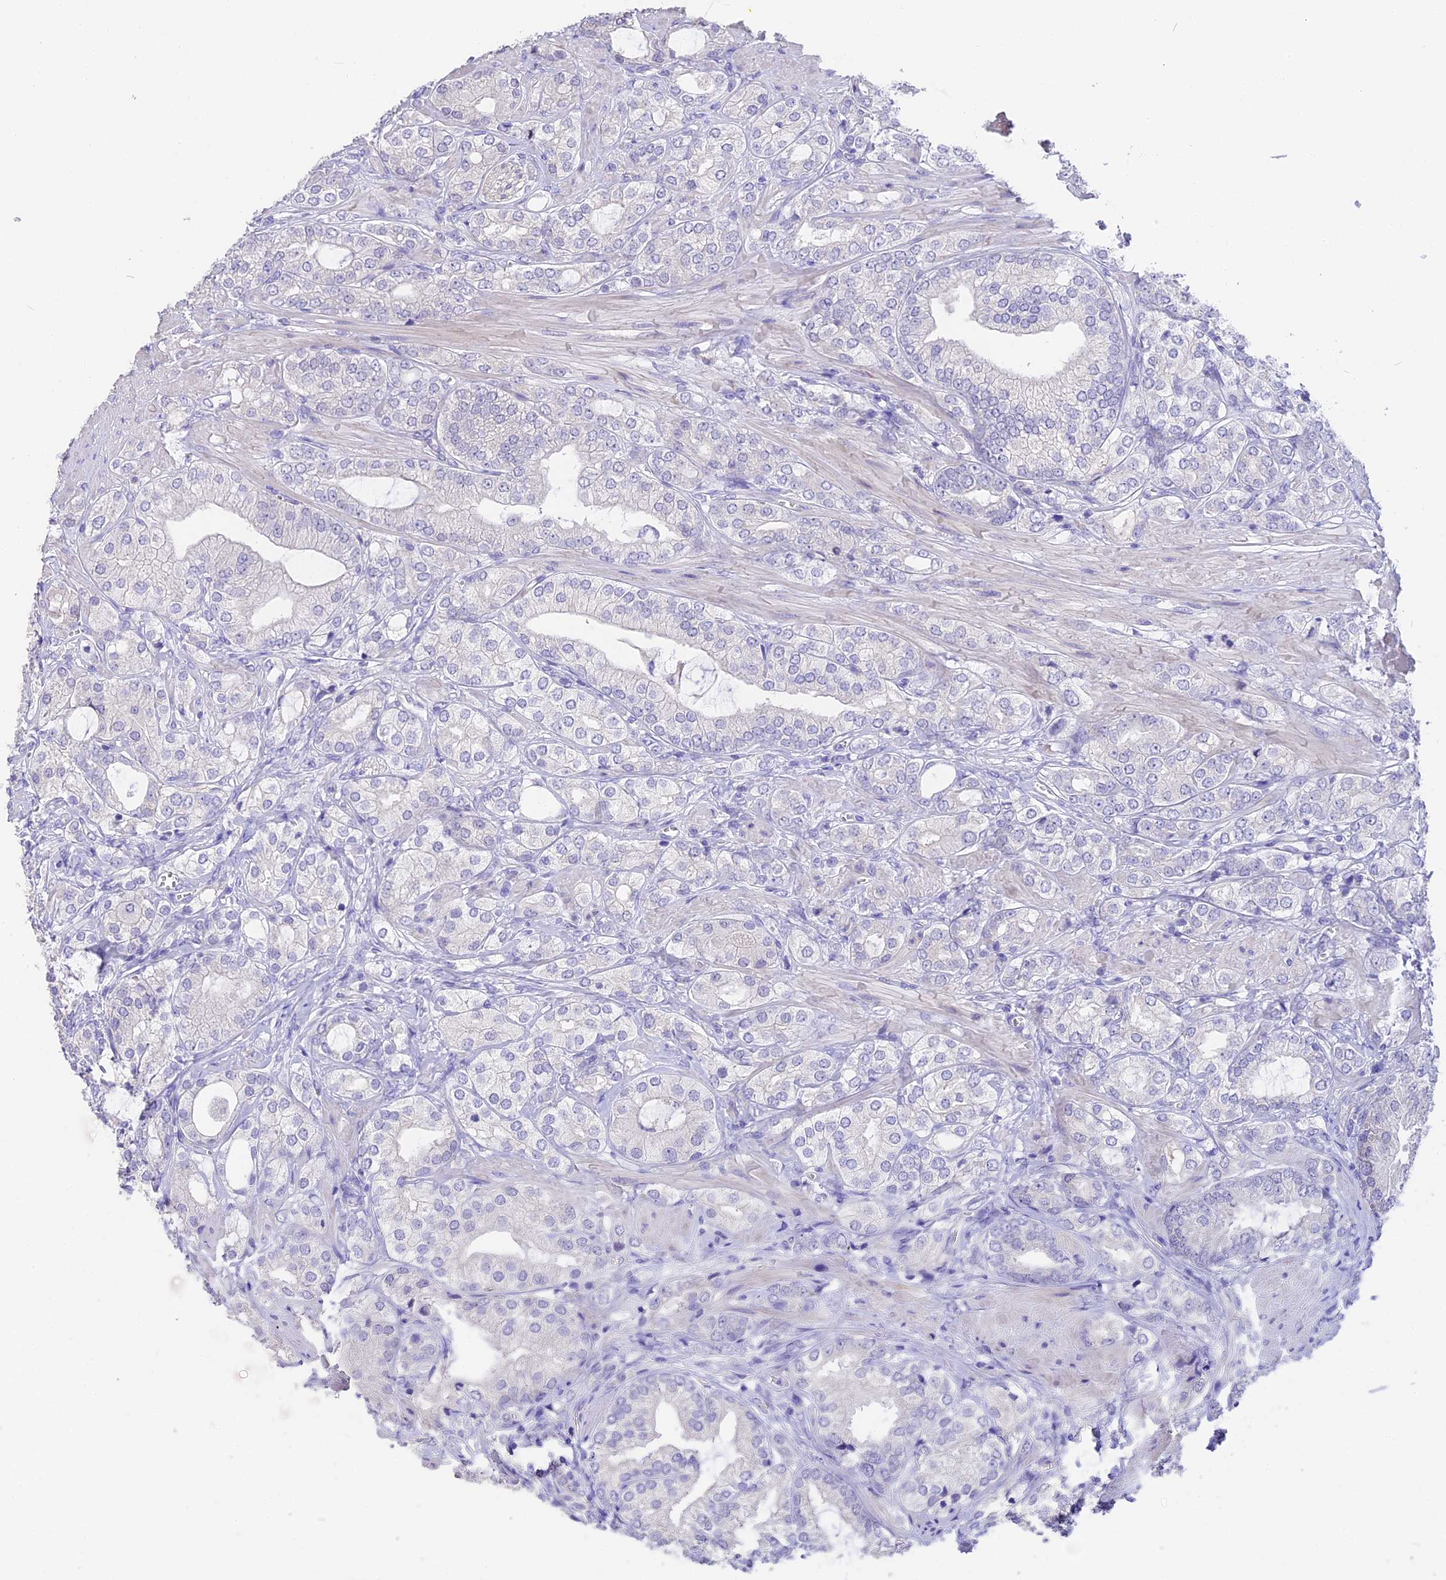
{"staining": {"intensity": "negative", "quantity": "none", "location": "none"}, "tissue": "prostate cancer", "cell_type": "Tumor cells", "image_type": "cancer", "snomed": [{"axis": "morphology", "description": "Adenocarcinoma, High grade"}, {"axis": "topography", "description": "Prostate"}], "caption": "An immunohistochemistry (IHC) micrograph of prostate cancer is shown. There is no staining in tumor cells of prostate cancer.", "gene": "TNNC2", "patient": {"sex": "male", "age": 50}}